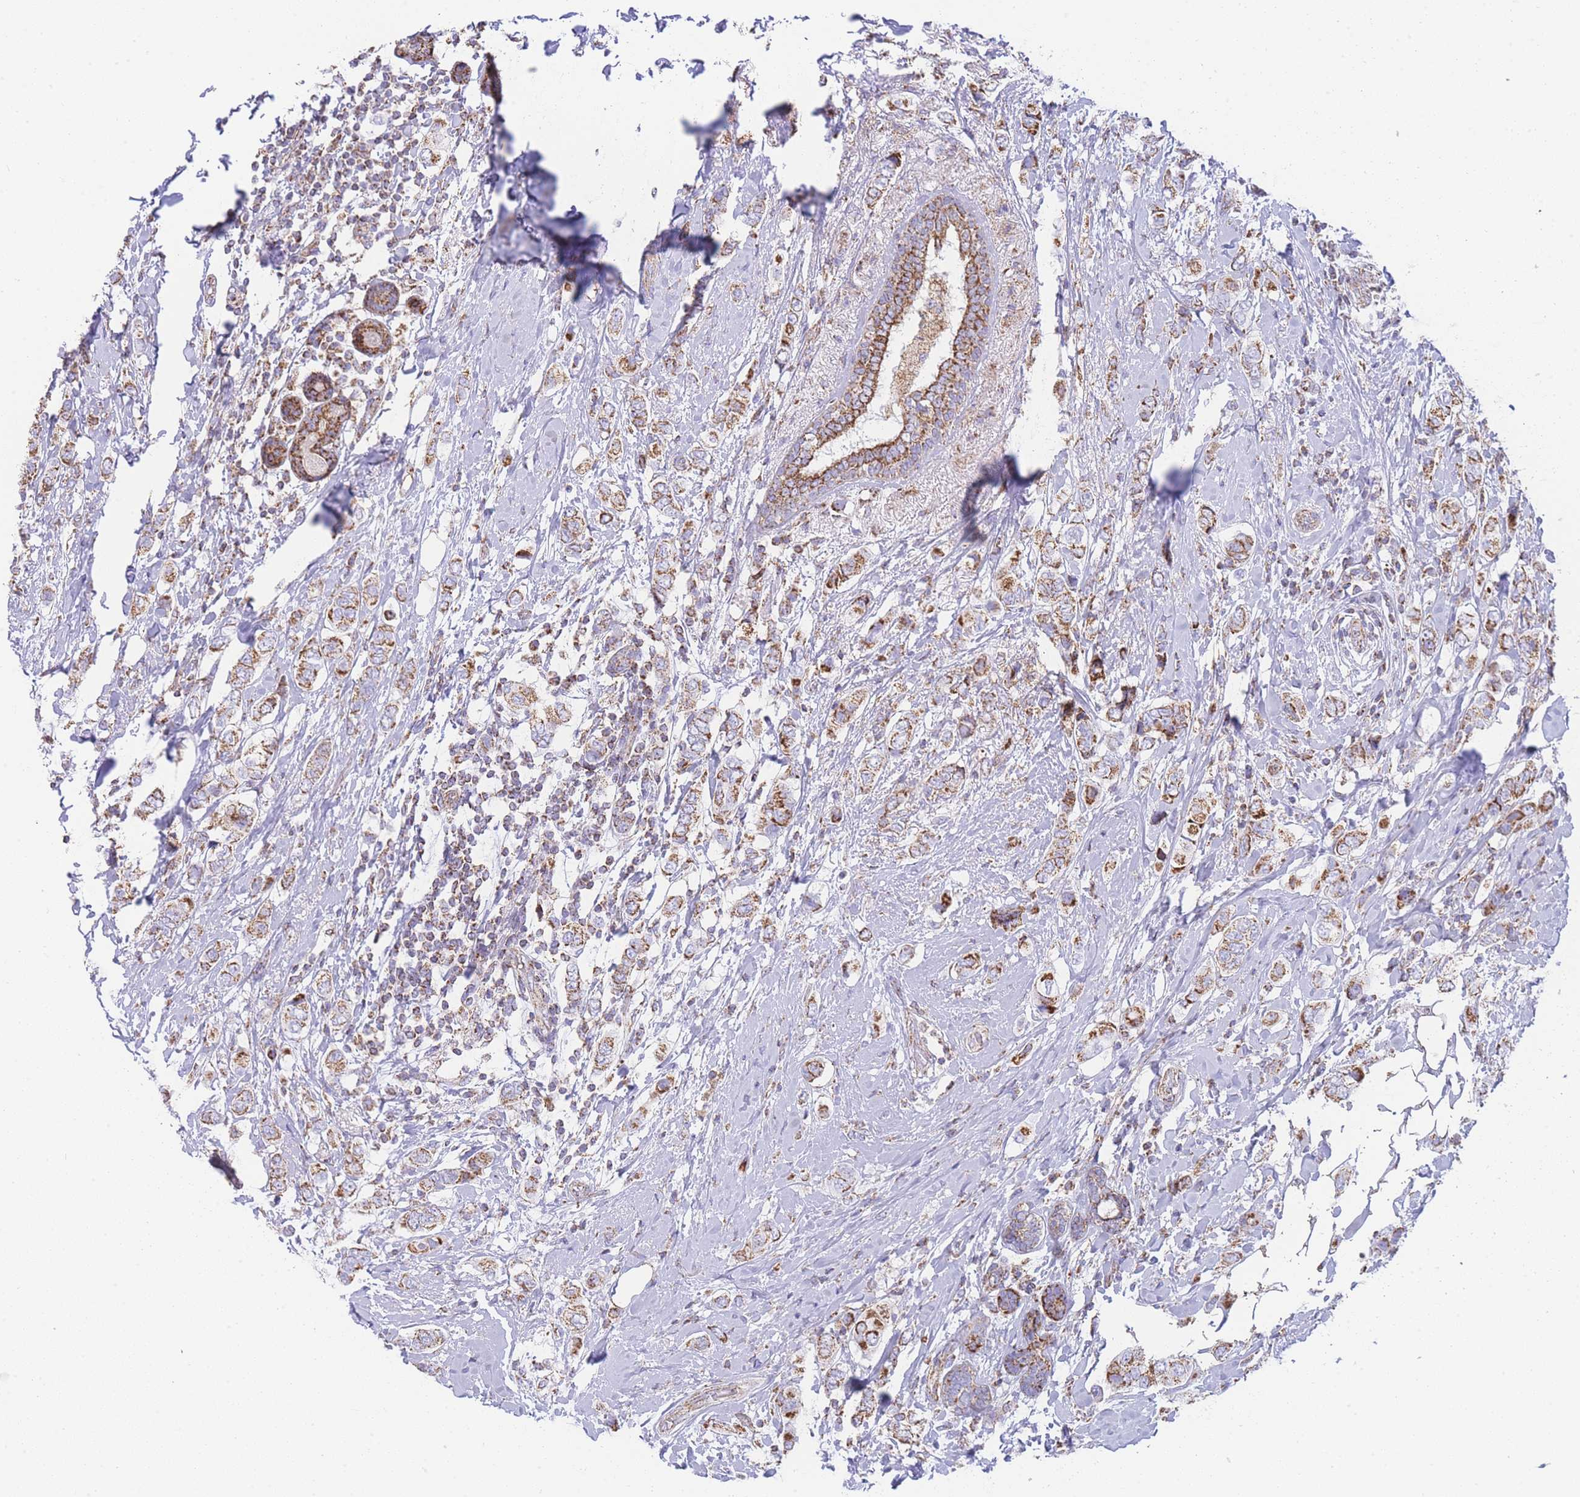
{"staining": {"intensity": "moderate", "quantity": ">75%", "location": "cytoplasmic/membranous"}, "tissue": "breast cancer", "cell_type": "Tumor cells", "image_type": "cancer", "snomed": [{"axis": "morphology", "description": "Lobular carcinoma"}, {"axis": "topography", "description": "Breast"}], "caption": "IHC (DAB (3,3'-diaminobenzidine)) staining of breast cancer demonstrates moderate cytoplasmic/membranous protein expression in about >75% of tumor cells. (DAB (3,3'-diaminobenzidine) IHC, brown staining for protein, blue staining for nuclei).", "gene": "GSTM1", "patient": {"sex": "female", "age": 51}}